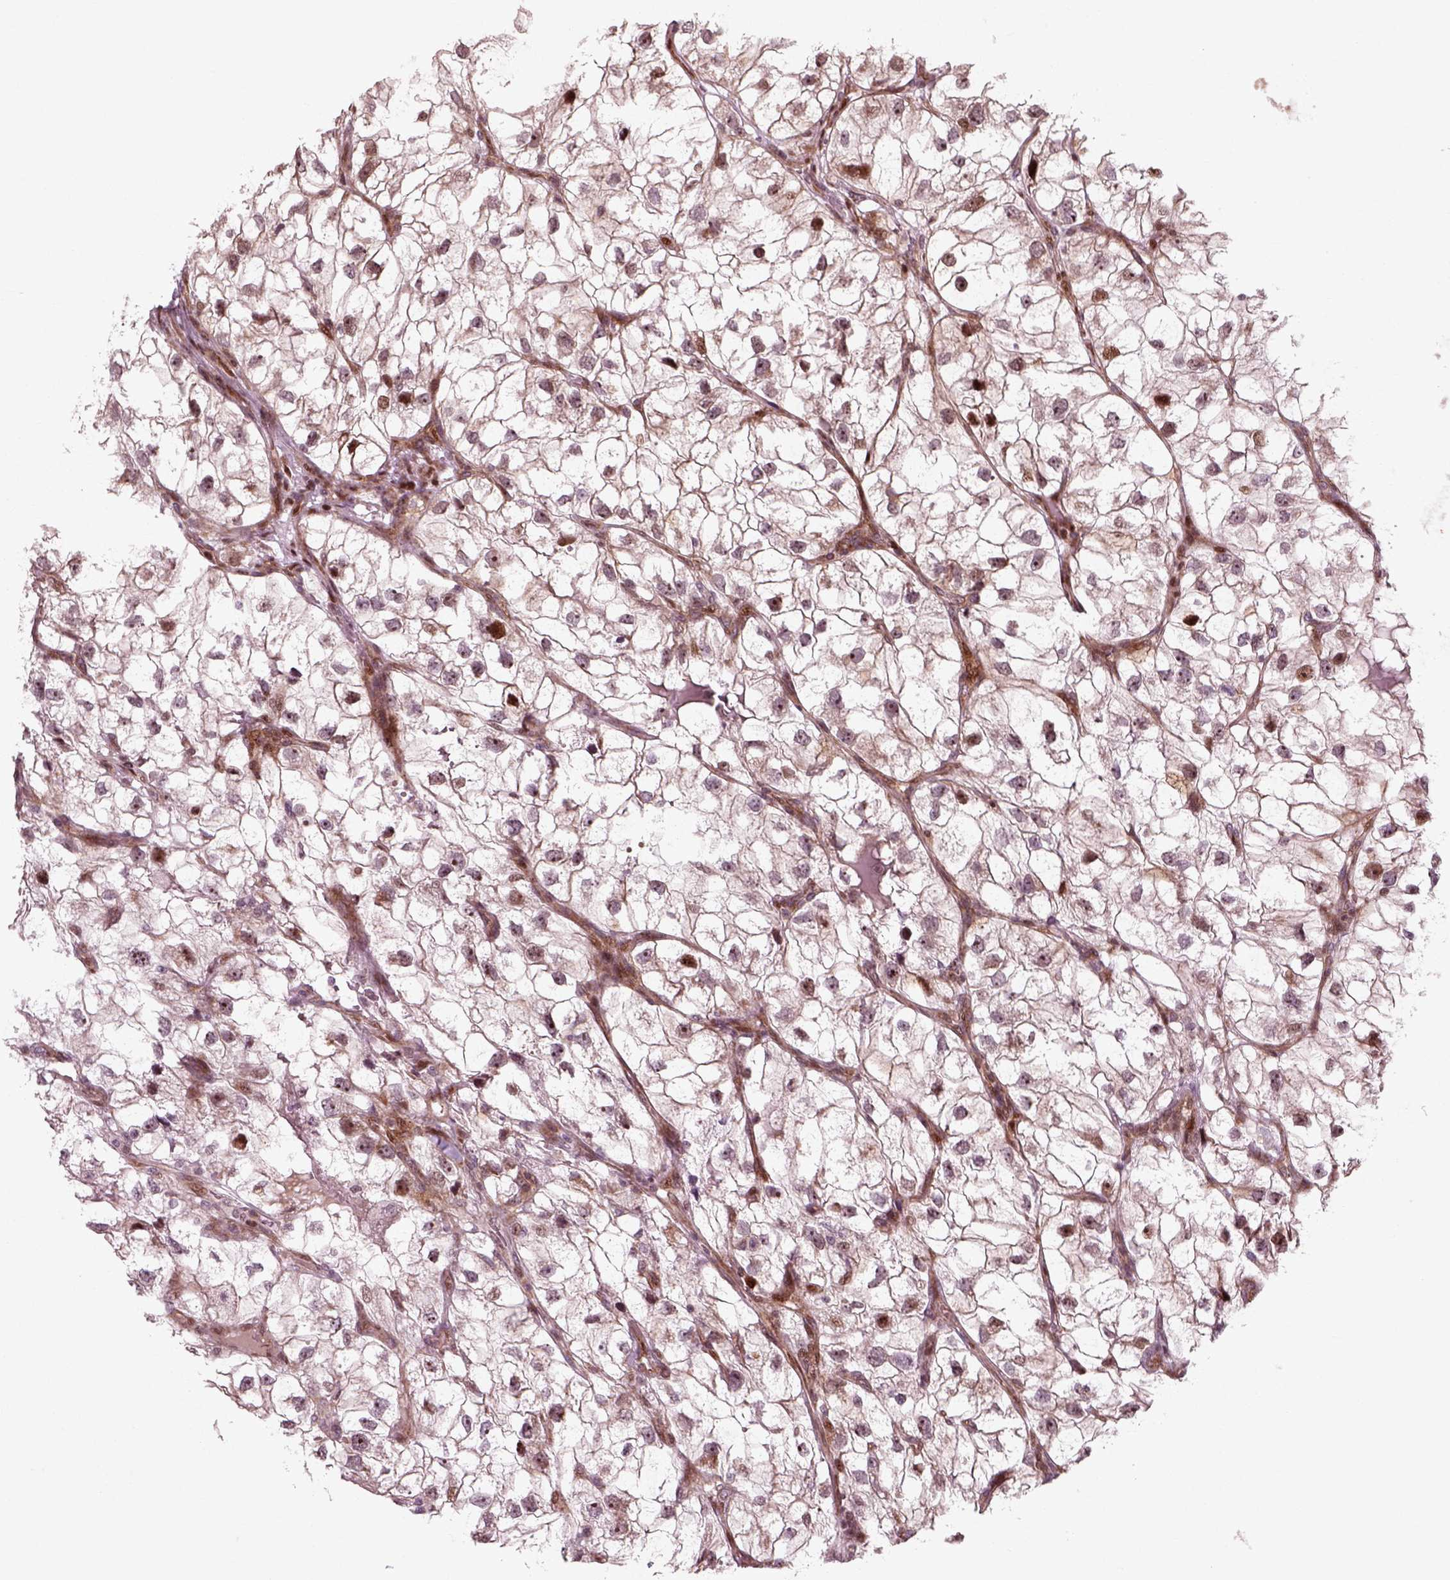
{"staining": {"intensity": "moderate", "quantity": "<25%", "location": "nuclear"}, "tissue": "renal cancer", "cell_type": "Tumor cells", "image_type": "cancer", "snomed": [{"axis": "morphology", "description": "Adenocarcinoma, NOS"}, {"axis": "topography", "description": "Kidney"}], "caption": "DAB (3,3'-diaminobenzidine) immunohistochemical staining of human renal adenocarcinoma demonstrates moderate nuclear protein positivity in about <25% of tumor cells.", "gene": "CDC14A", "patient": {"sex": "male", "age": 59}}